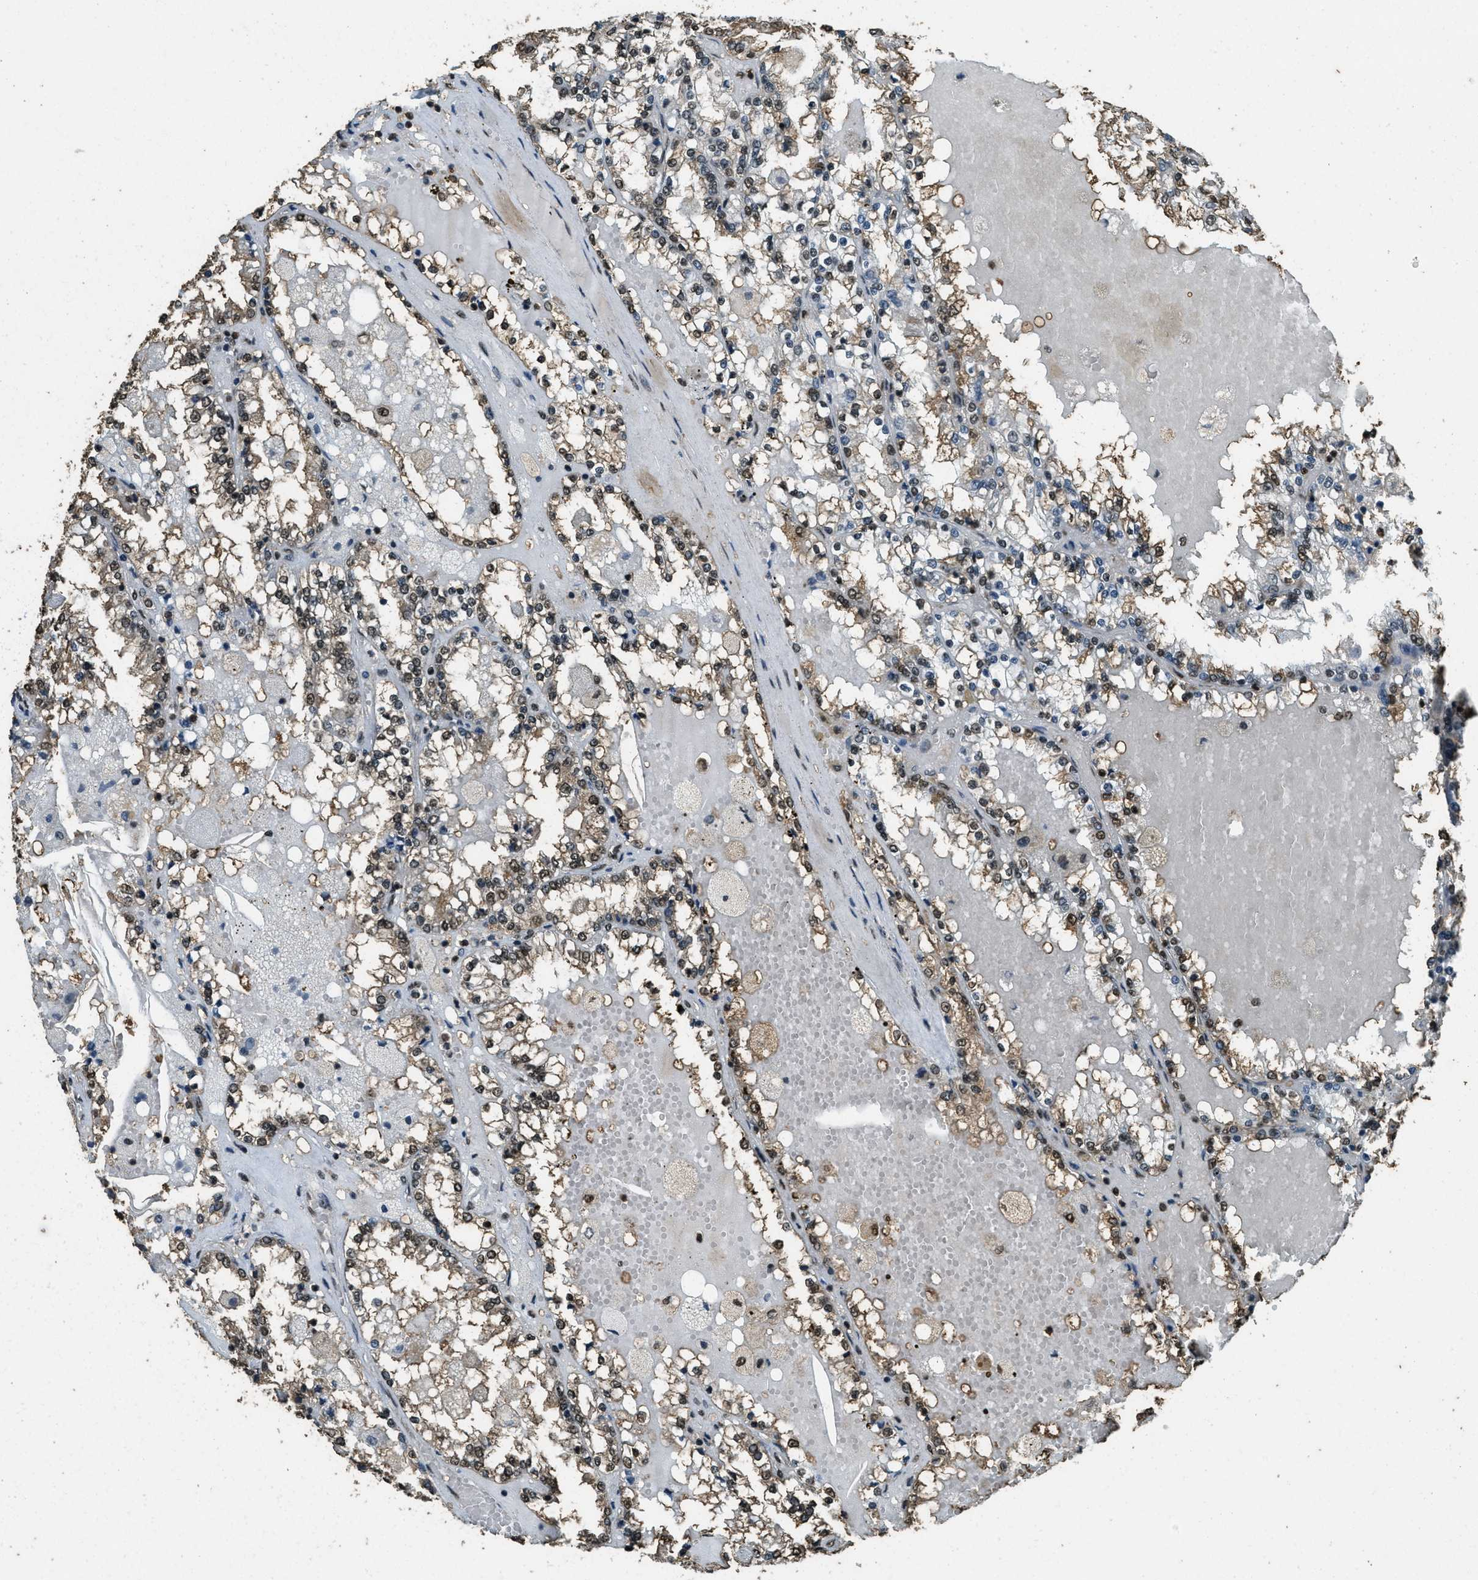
{"staining": {"intensity": "moderate", "quantity": ">75%", "location": "cytoplasmic/membranous,nuclear"}, "tissue": "renal cancer", "cell_type": "Tumor cells", "image_type": "cancer", "snomed": [{"axis": "morphology", "description": "Adenocarcinoma, NOS"}, {"axis": "topography", "description": "Kidney"}], "caption": "Brown immunohistochemical staining in human renal adenocarcinoma shows moderate cytoplasmic/membranous and nuclear expression in approximately >75% of tumor cells.", "gene": "MYB", "patient": {"sex": "female", "age": 56}}